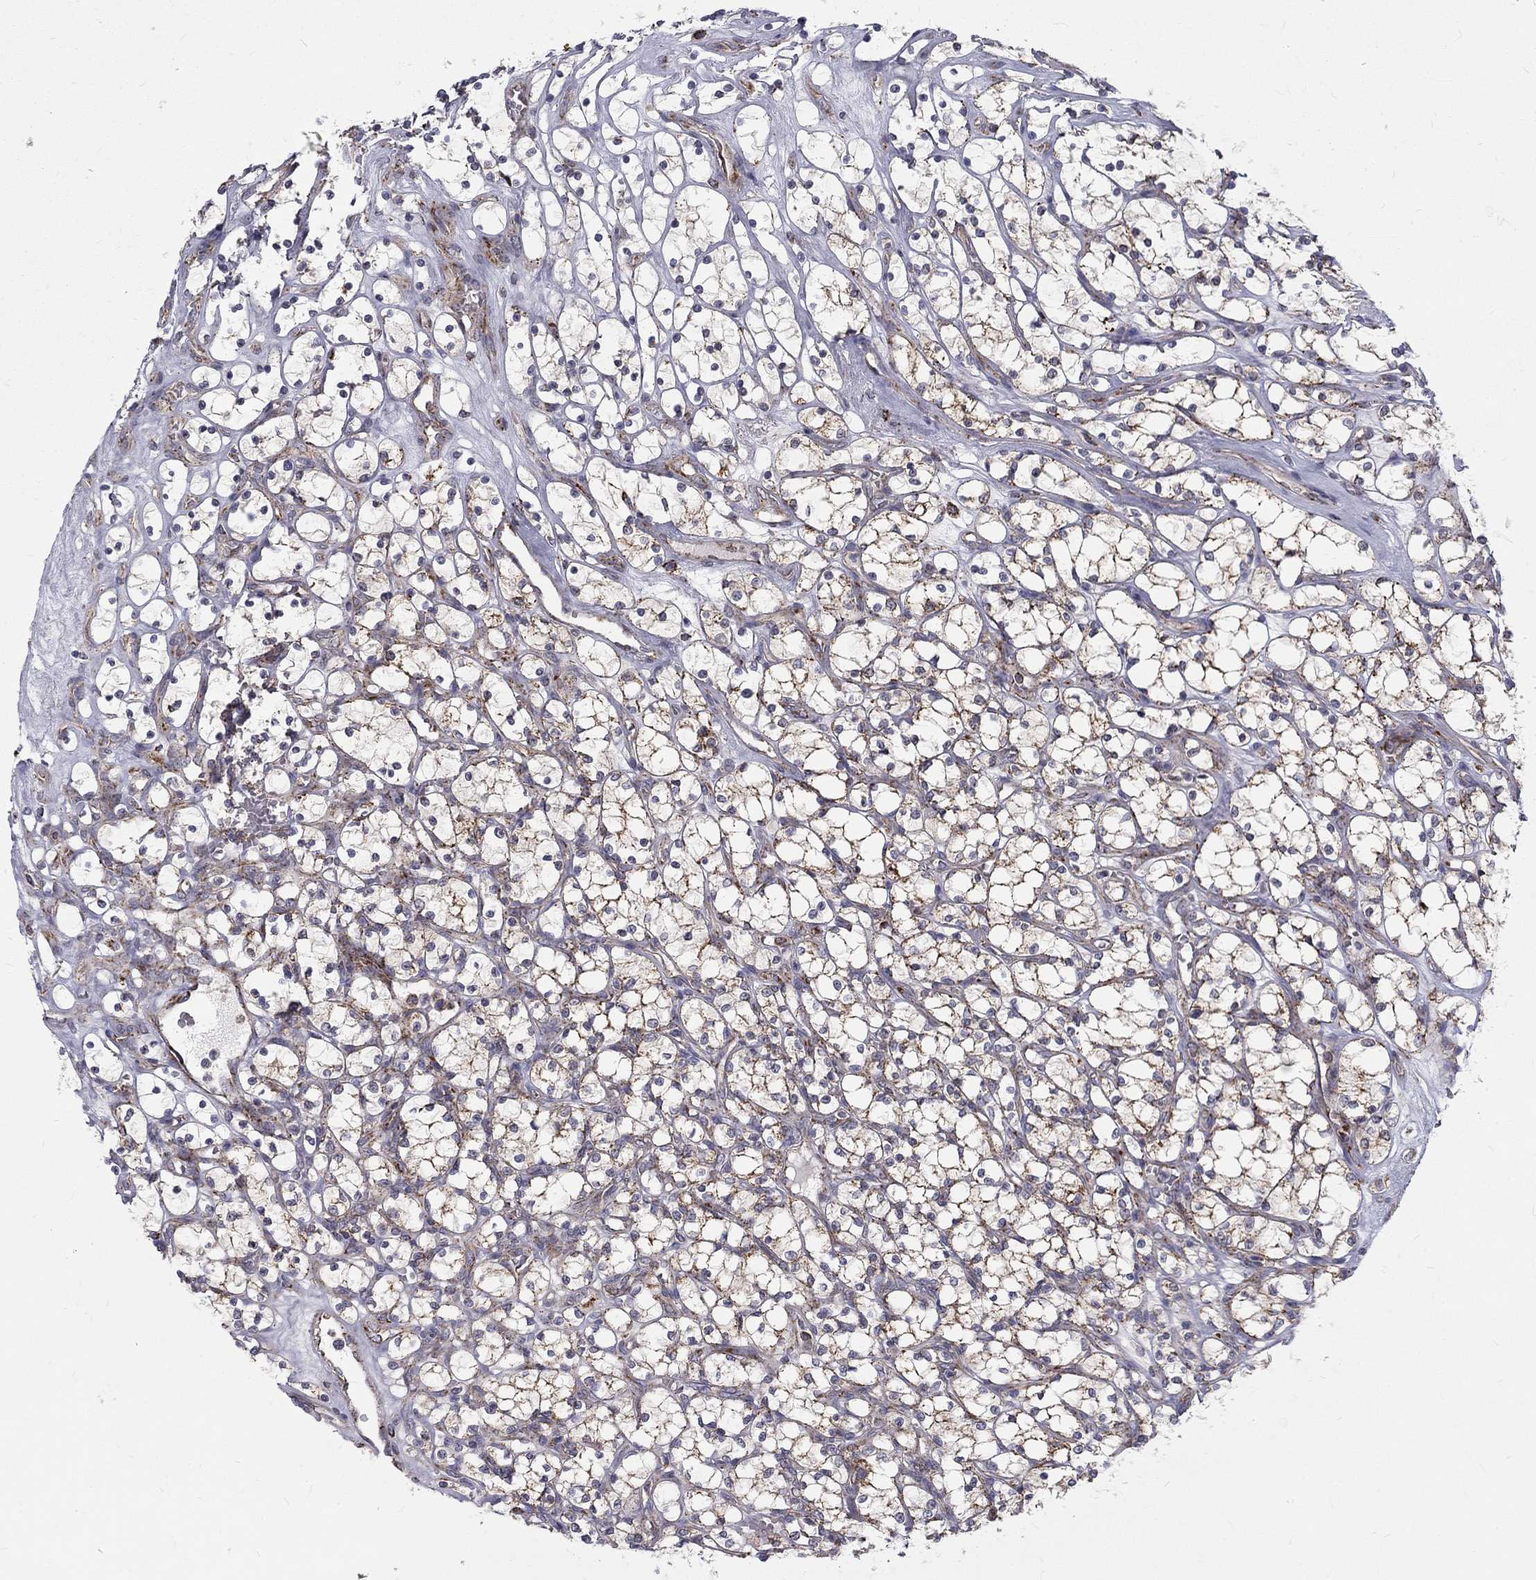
{"staining": {"intensity": "moderate", "quantity": "25%-75%", "location": "cytoplasmic/membranous"}, "tissue": "renal cancer", "cell_type": "Tumor cells", "image_type": "cancer", "snomed": [{"axis": "morphology", "description": "Adenocarcinoma, NOS"}, {"axis": "topography", "description": "Kidney"}], "caption": "Brown immunohistochemical staining in human renal adenocarcinoma displays moderate cytoplasmic/membranous positivity in approximately 25%-75% of tumor cells.", "gene": "ALDH1B1", "patient": {"sex": "female", "age": 69}}